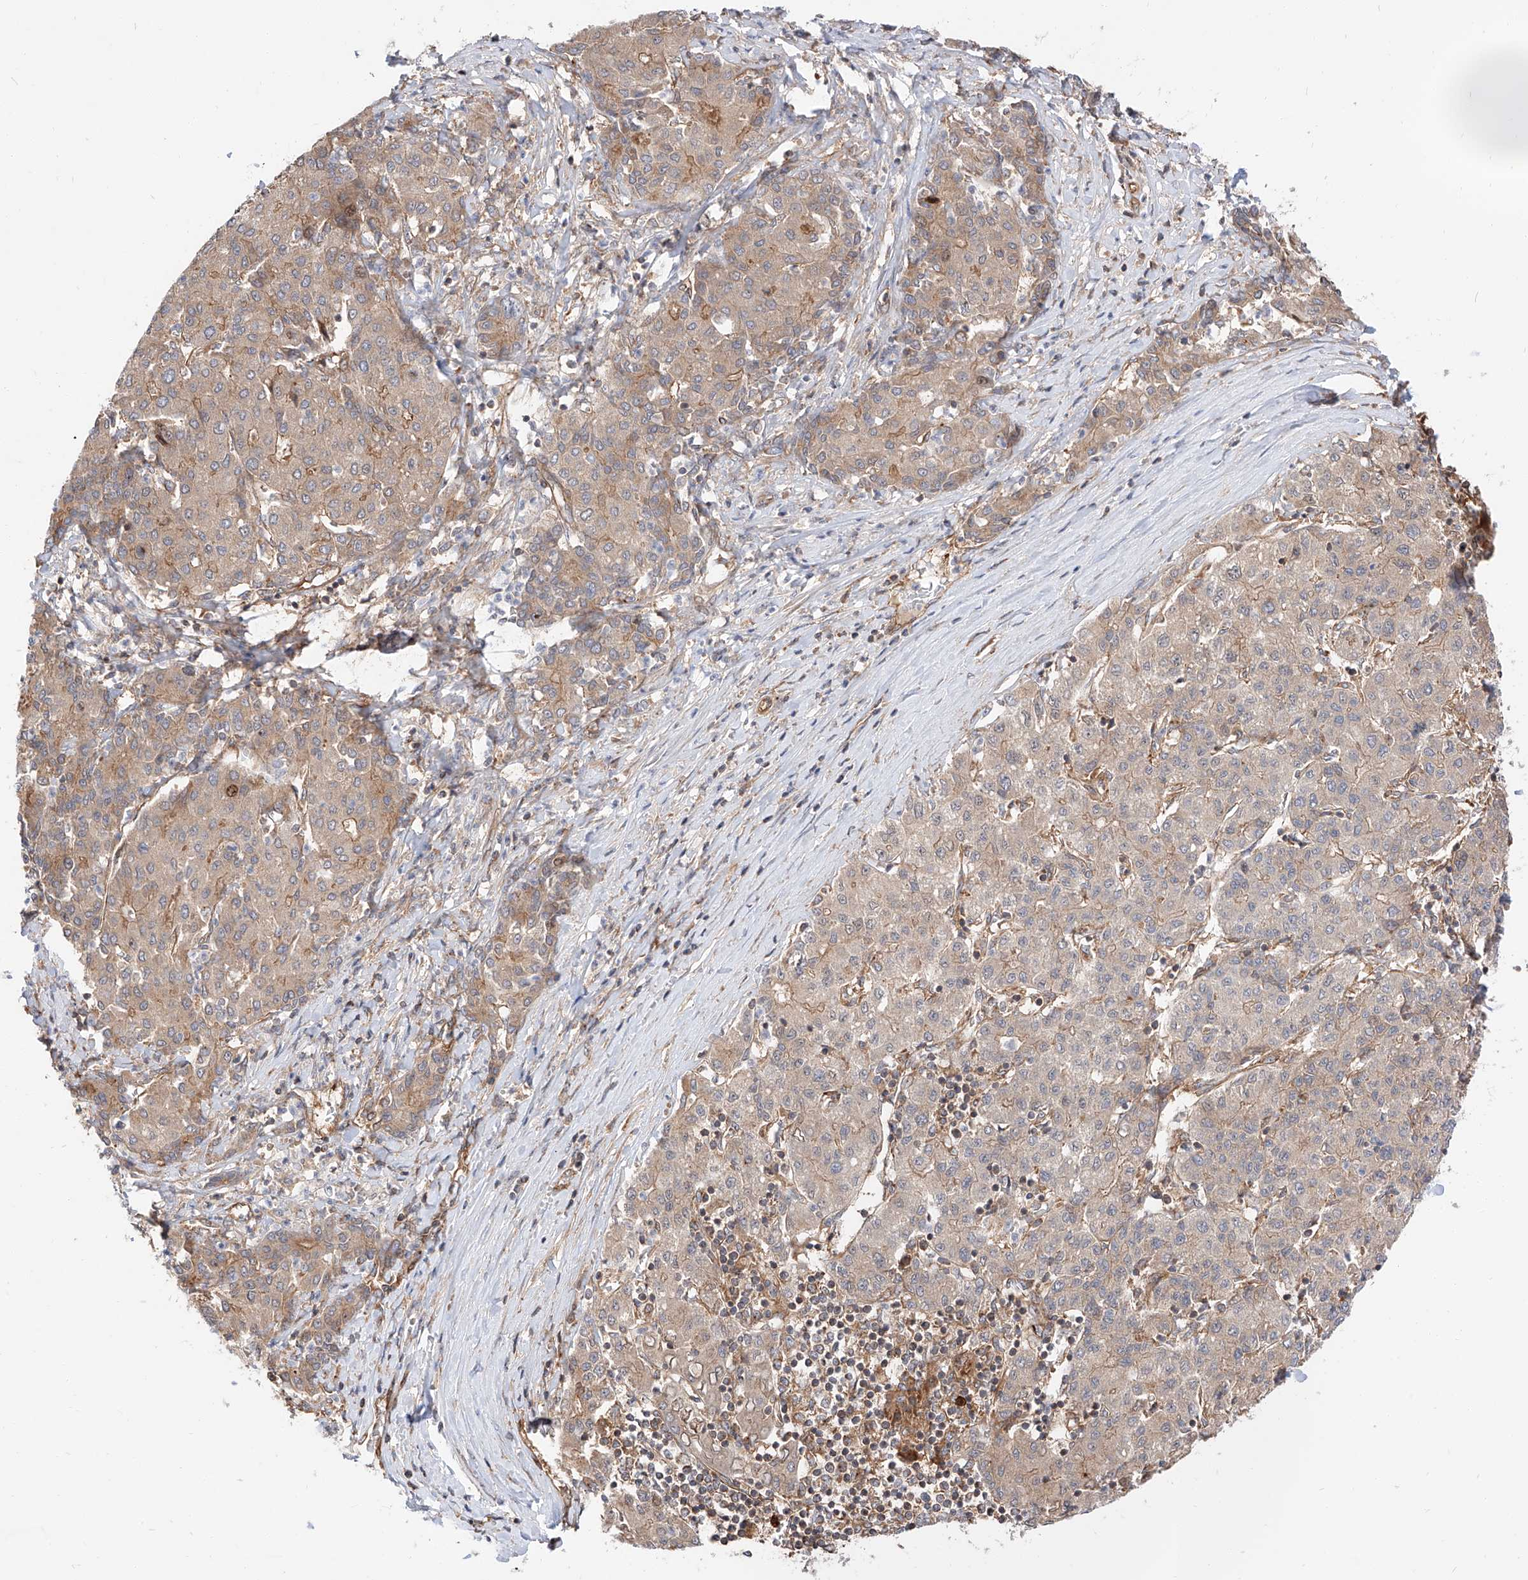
{"staining": {"intensity": "weak", "quantity": ">75%", "location": "cytoplasmic/membranous"}, "tissue": "liver cancer", "cell_type": "Tumor cells", "image_type": "cancer", "snomed": [{"axis": "morphology", "description": "Carcinoma, Hepatocellular, NOS"}, {"axis": "topography", "description": "Liver"}], "caption": "Liver cancer stained for a protein displays weak cytoplasmic/membranous positivity in tumor cells.", "gene": "ISCA2", "patient": {"sex": "male", "age": 65}}